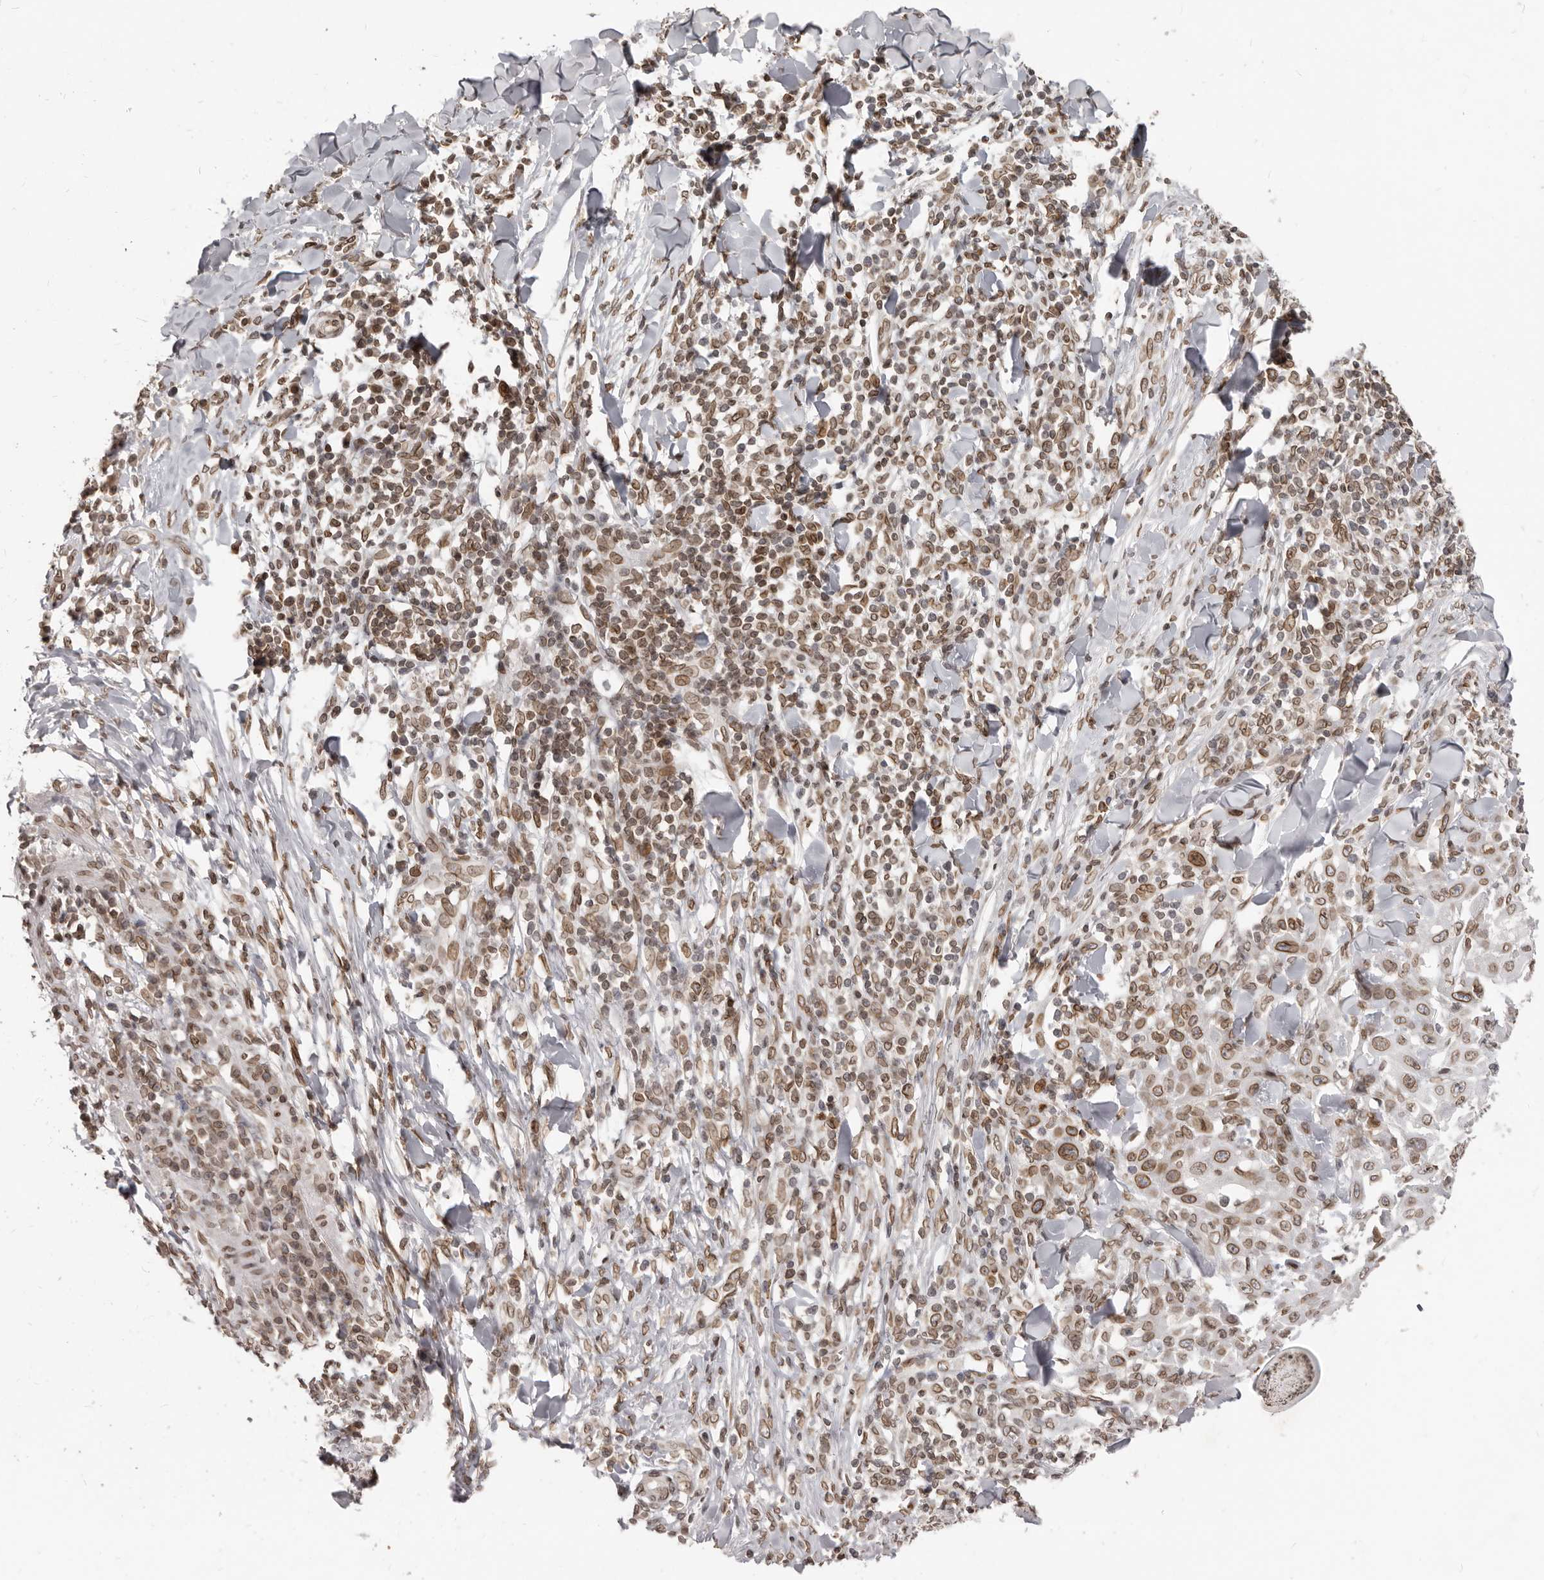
{"staining": {"intensity": "moderate", "quantity": ">75%", "location": "cytoplasmic/membranous,nuclear"}, "tissue": "skin cancer", "cell_type": "Tumor cells", "image_type": "cancer", "snomed": [{"axis": "morphology", "description": "Squamous cell carcinoma, NOS"}, {"axis": "topography", "description": "Skin"}], "caption": "An image of human skin cancer (squamous cell carcinoma) stained for a protein exhibits moderate cytoplasmic/membranous and nuclear brown staining in tumor cells.", "gene": "NUP153", "patient": {"sex": "male", "age": 24}}